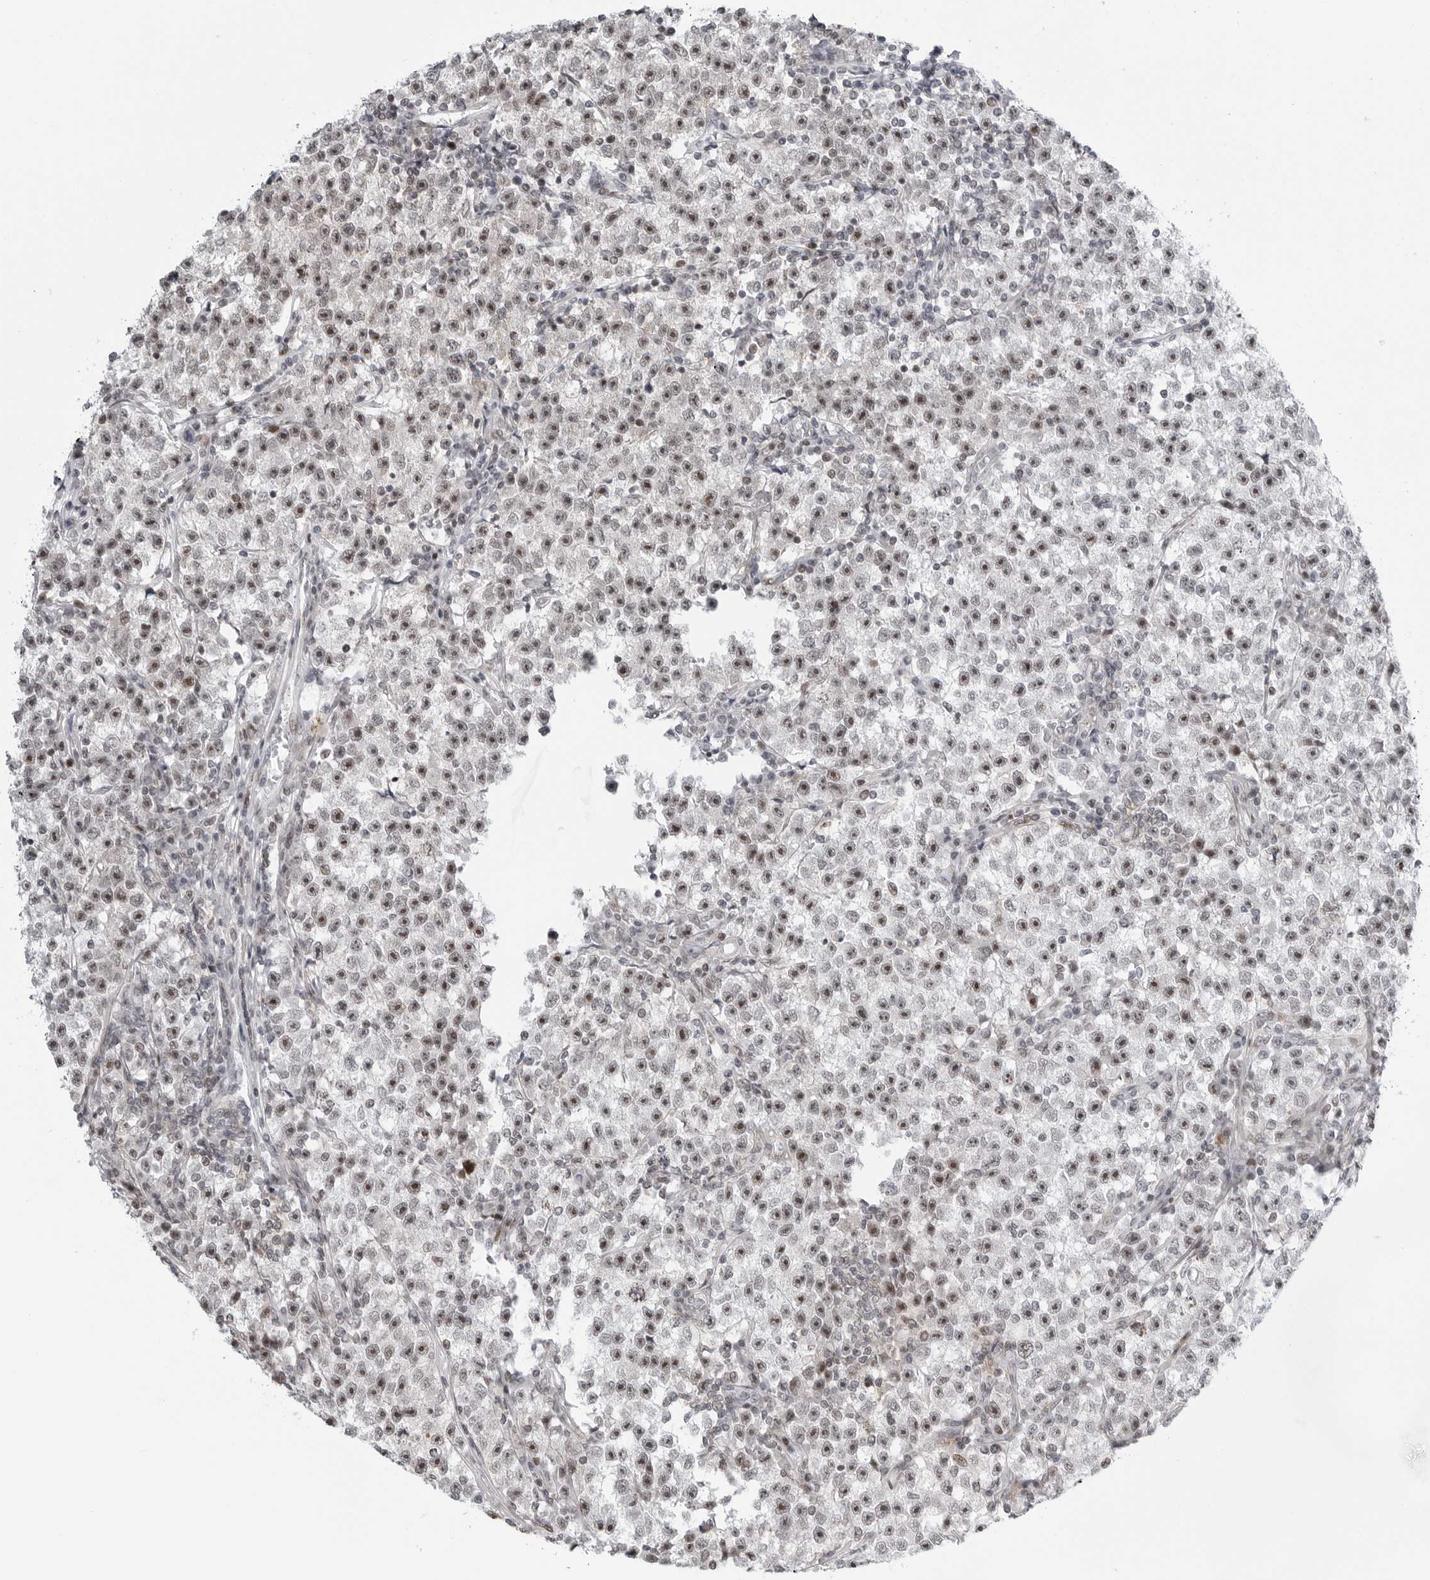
{"staining": {"intensity": "moderate", "quantity": "25%-75%", "location": "nuclear"}, "tissue": "testis cancer", "cell_type": "Tumor cells", "image_type": "cancer", "snomed": [{"axis": "morphology", "description": "Seminoma, NOS"}, {"axis": "topography", "description": "Testis"}], "caption": "There is medium levels of moderate nuclear positivity in tumor cells of testis cancer (seminoma), as demonstrated by immunohistochemical staining (brown color).", "gene": "FAM135B", "patient": {"sex": "male", "age": 22}}